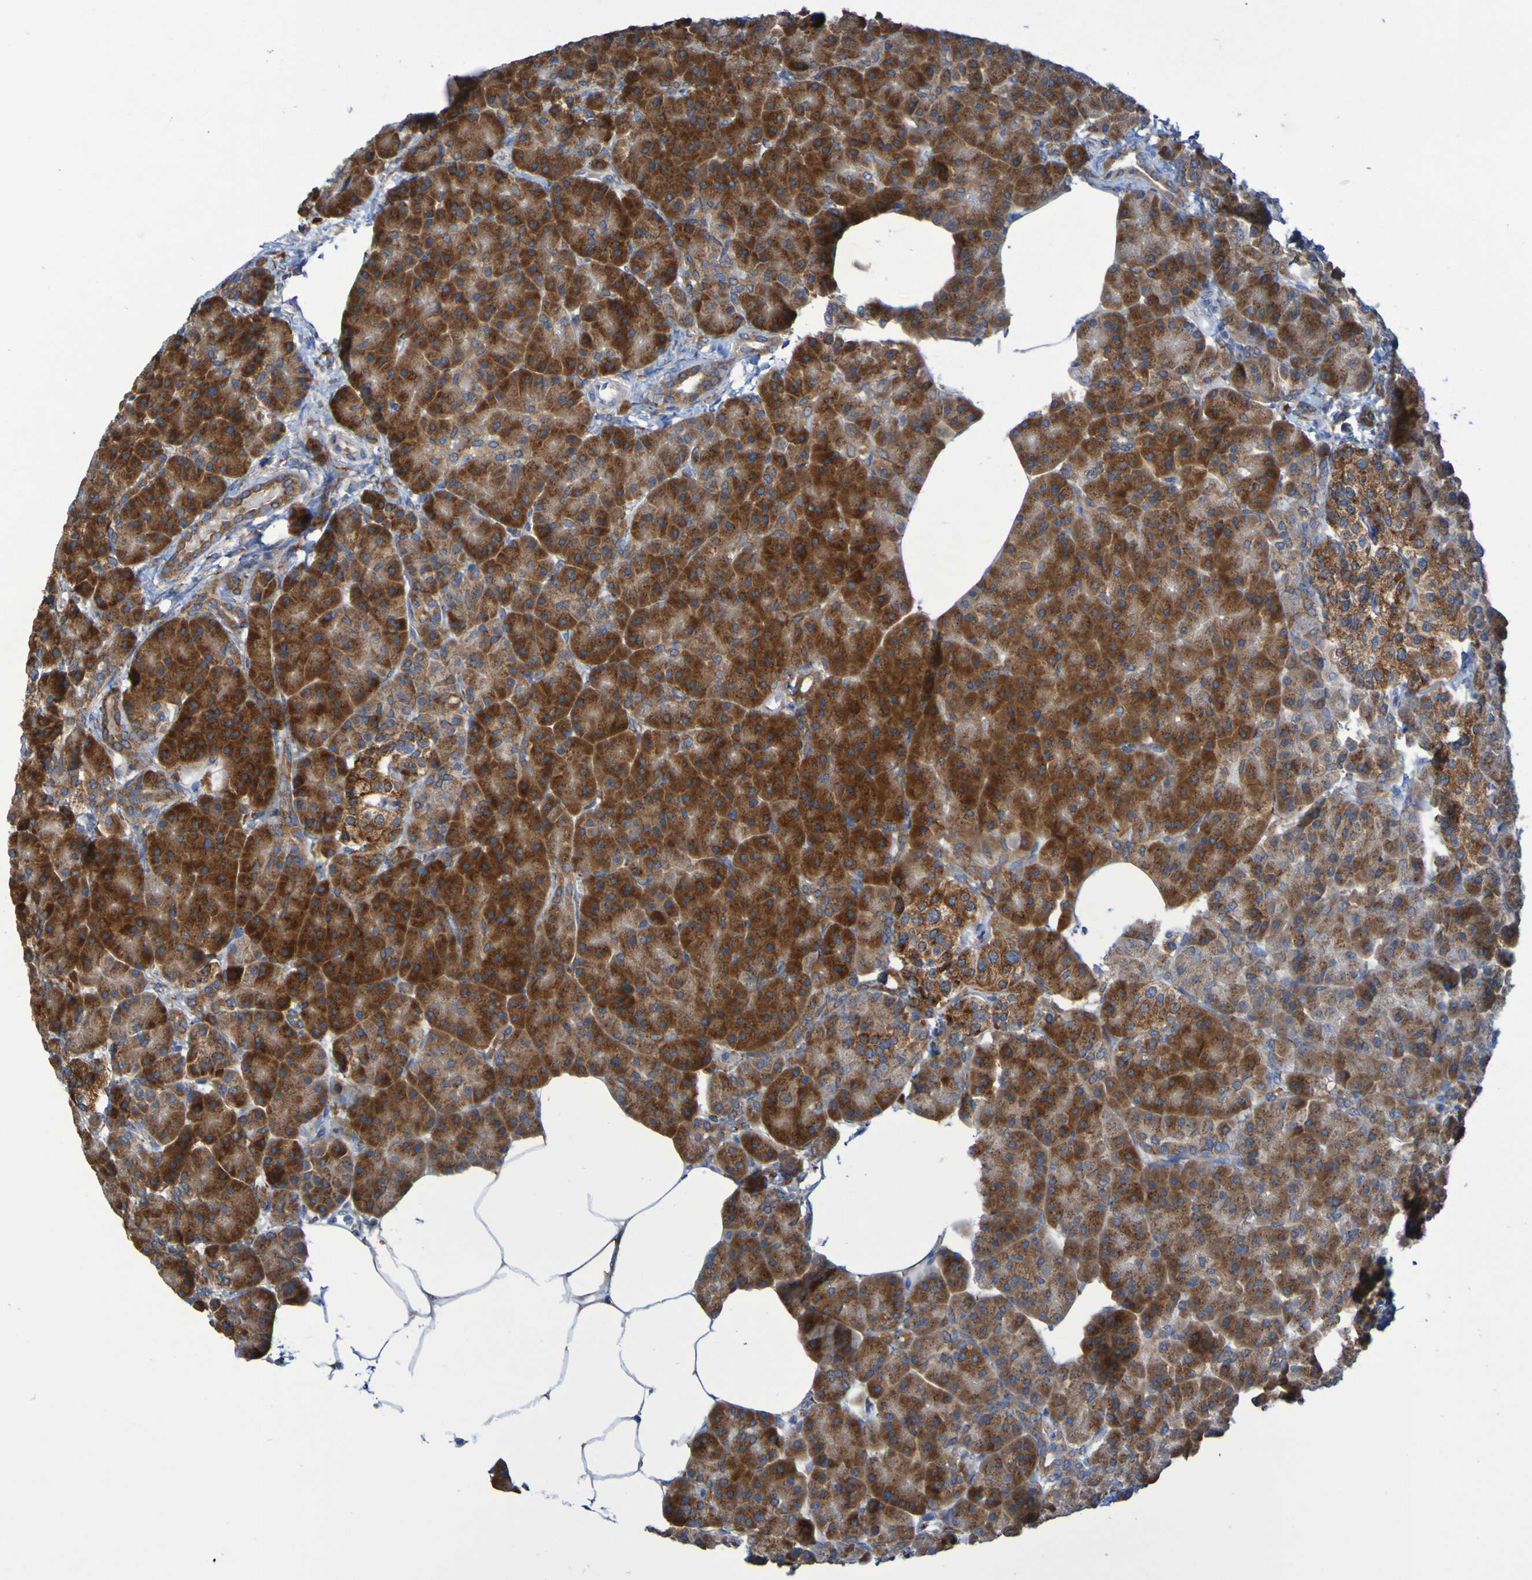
{"staining": {"intensity": "strong", "quantity": ">75%", "location": "cytoplasmic/membranous"}, "tissue": "pancreas", "cell_type": "Exocrine glandular cells", "image_type": "normal", "snomed": [{"axis": "morphology", "description": "Normal tissue, NOS"}, {"axis": "topography", "description": "Pancreas"}], "caption": "Immunohistochemical staining of unremarkable human pancreas displays >75% levels of strong cytoplasmic/membranous protein staining in approximately >75% of exocrine glandular cells.", "gene": "FKBP3", "patient": {"sex": "female", "age": 70}}